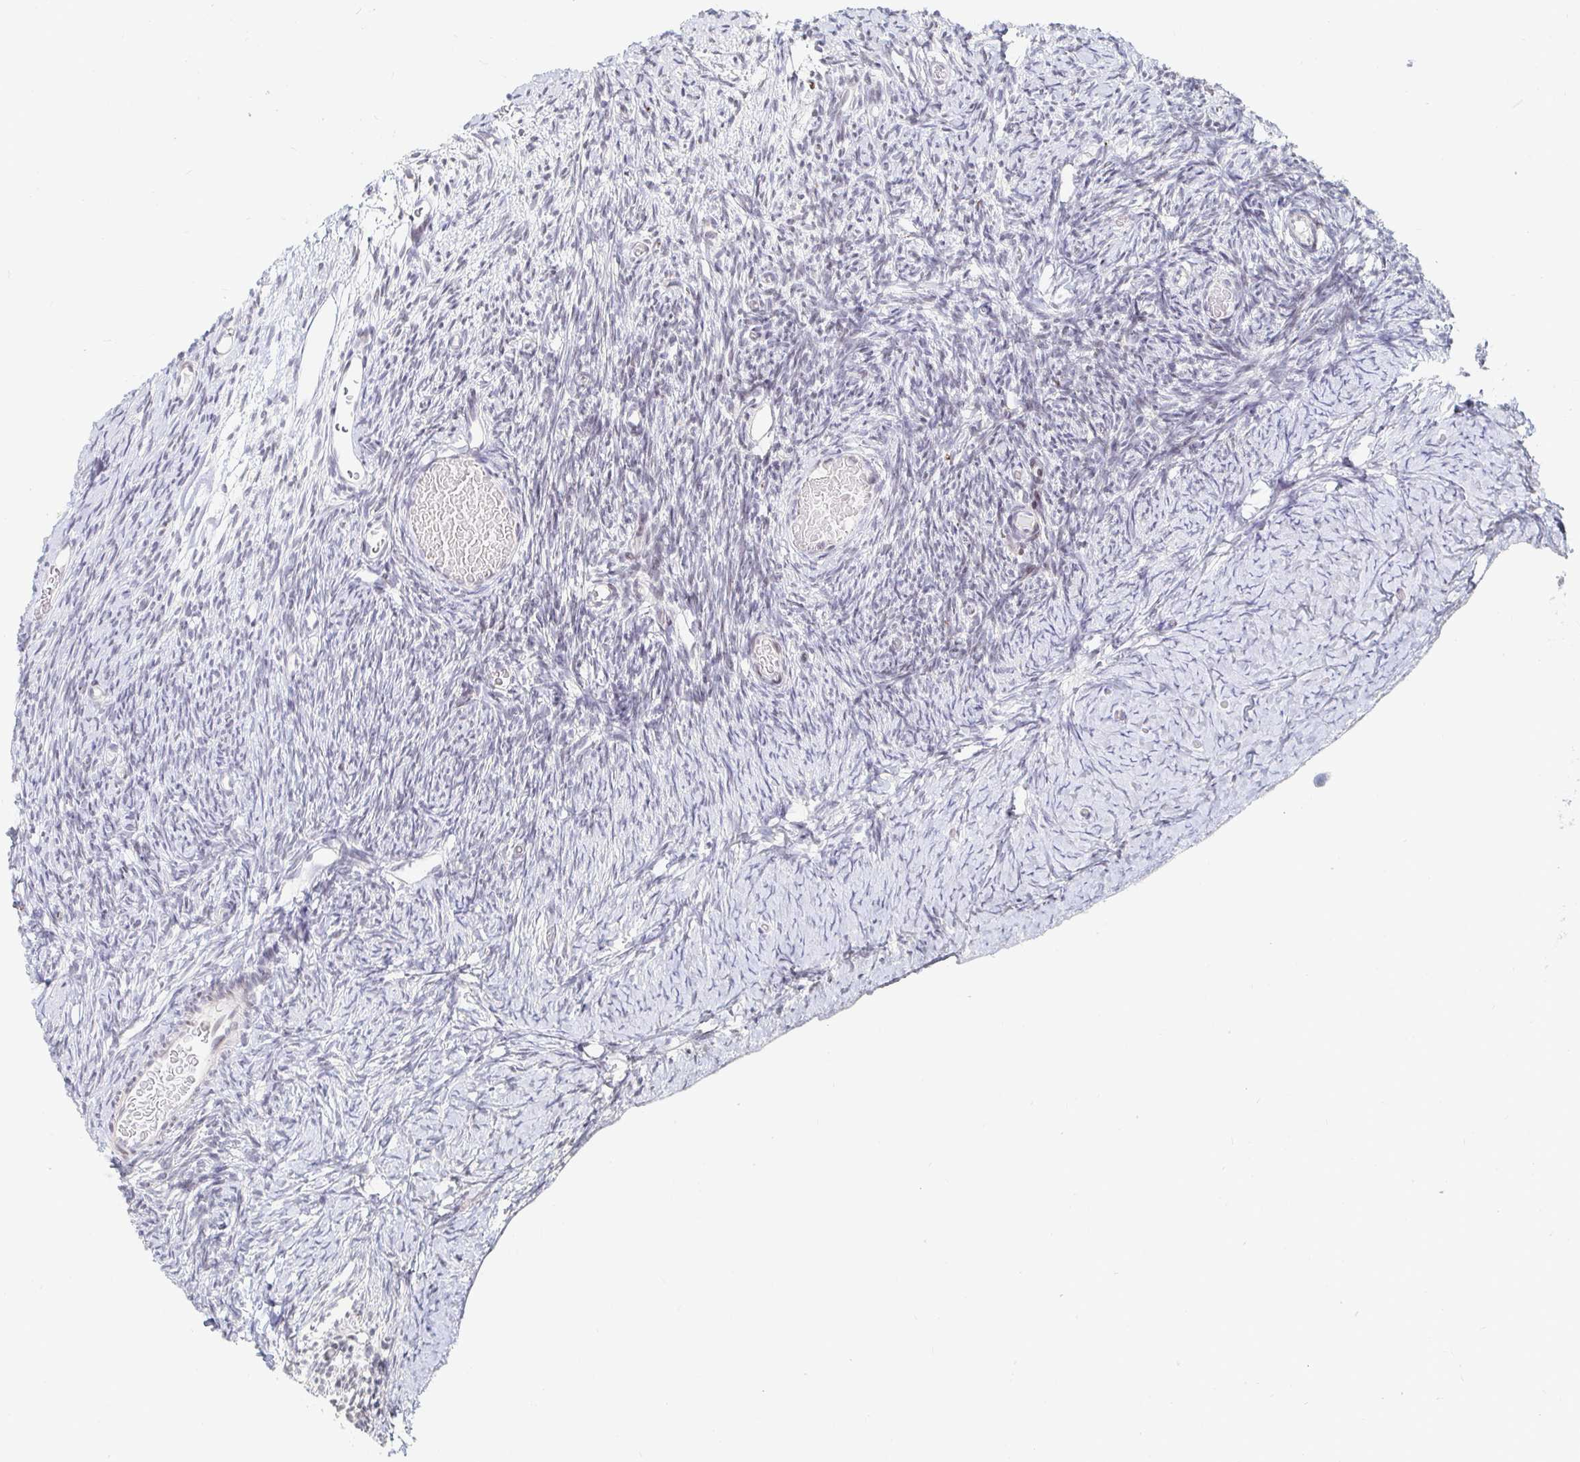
{"staining": {"intensity": "negative", "quantity": "none", "location": "none"}, "tissue": "ovary", "cell_type": "Follicle cells", "image_type": "normal", "snomed": [{"axis": "morphology", "description": "Normal tissue, NOS"}, {"axis": "topography", "description": "Ovary"}], "caption": "Immunohistochemical staining of unremarkable human ovary demonstrates no significant positivity in follicle cells.", "gene": "NME9", "patient": {"sex": "female", "age": 39}}